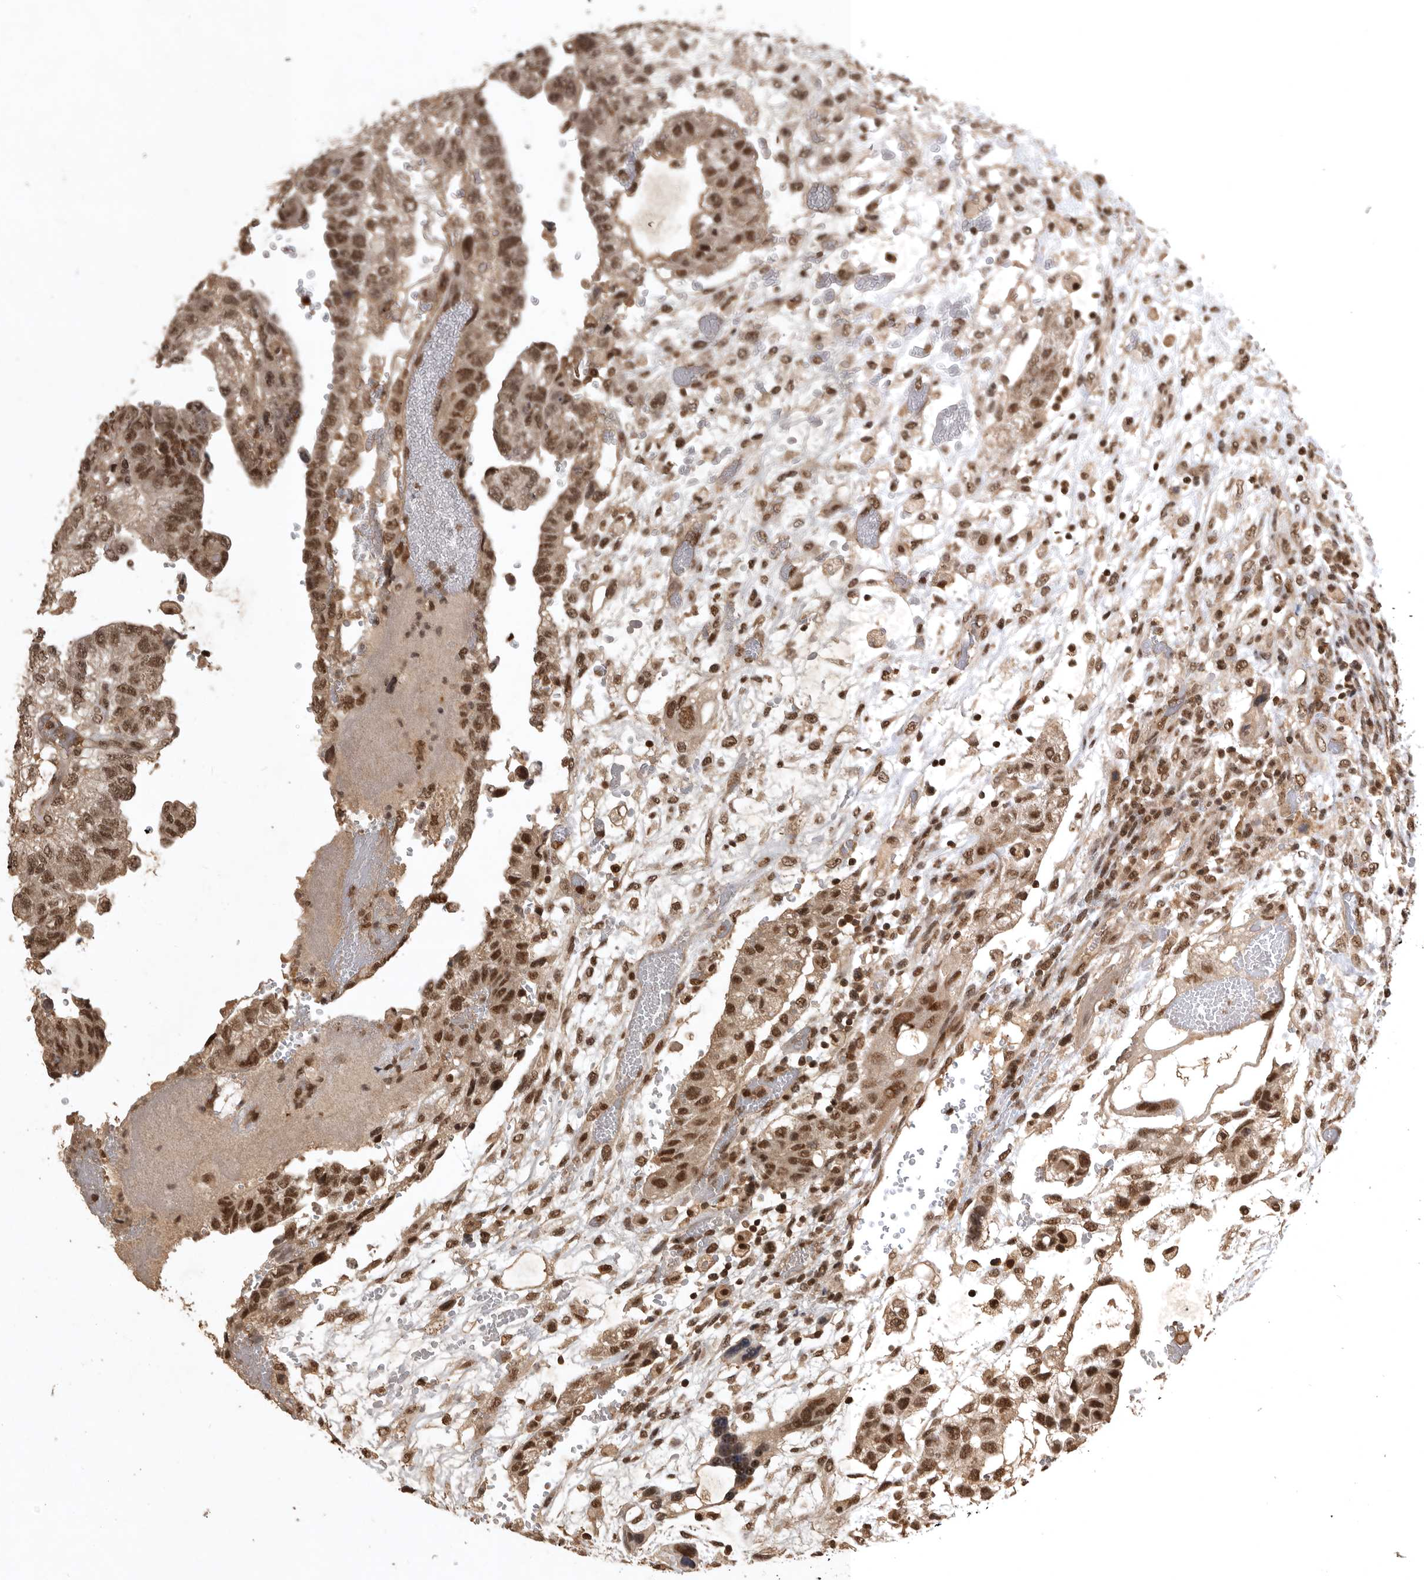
{"staining": {"intensity": "strong", "quantity": ">75%", "location": "nuclear"}, "tissue": "testis cancer", "cell_type": "Tumor cells", "image_type": "cancer", "snomed": [{"axis": "morphology", "description": "Carcinoma, Embryonal, NOS"}, {"axis": "topography", "description": "Testis"}], "caption": "Approximately >75% of tumor cells in human testis embryonal carcinoma display strong nuclear protein expression as visualized by brown immunohistochemical staining.", "gene": "CBLL1", "patient": {"sex": "male", "age": 36}}